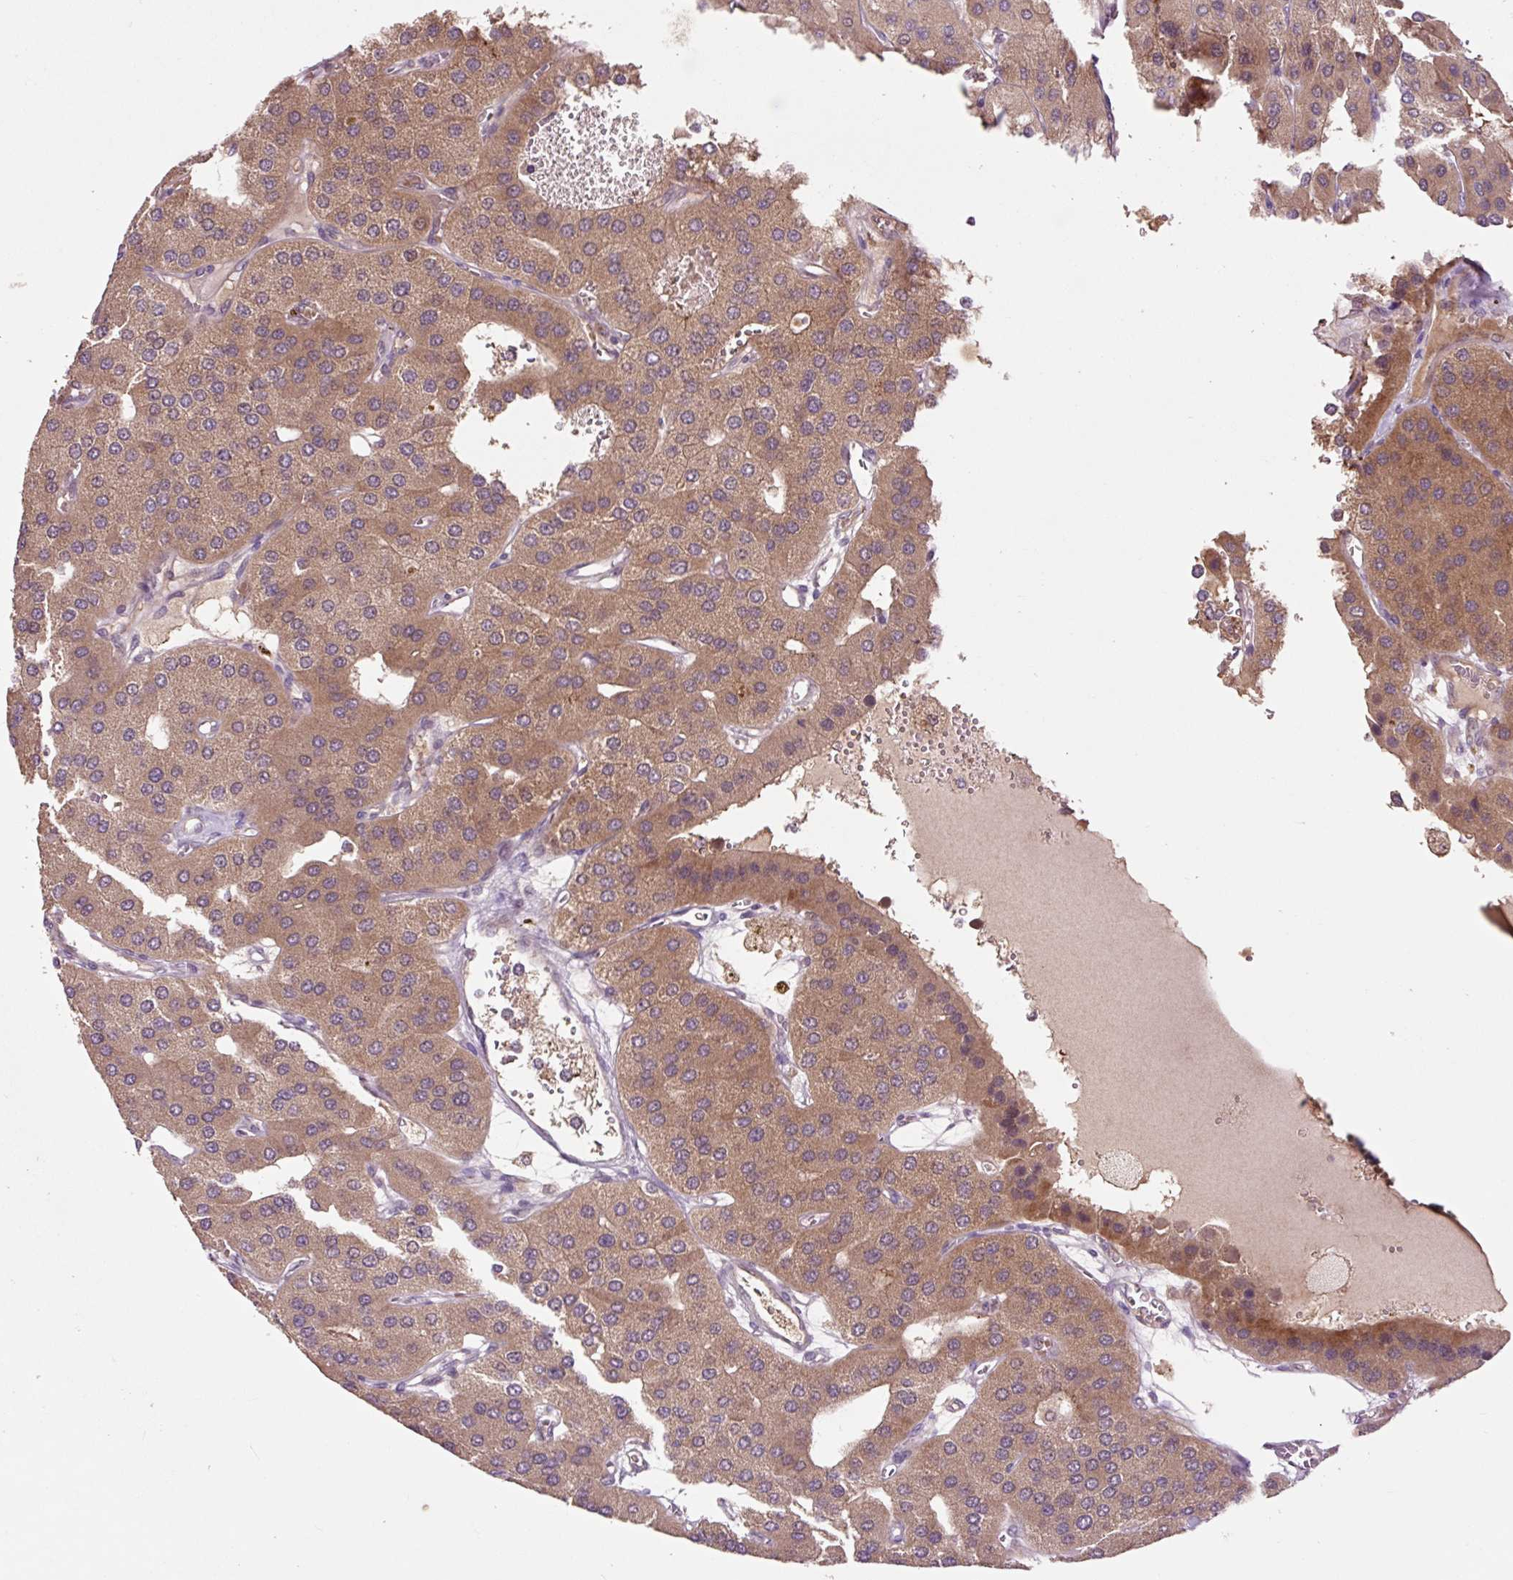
{"staining": {"intensity": "moderate", "quantity": ">75%", "location": "cytoplasmic/membranous"}, "tissue": "parathyroid gland", "cell_type": "Glandular cells", "image_type": "normal", "snomed": [{"axis": "morphology", "description": "Normal tissue, NOS"}, {"axis": "morphology", "description": "Adenoma, NOS"}, {"axis": "topography", "description": "Parathyroid gland"}], "caption": "Protein staining of benign parathyroid gland shows moderate cytoplasmic/membranous expression in about >75% of glandular cells.", "gene": "MMS19", "patient": {"sex": "female", "age": 86}}